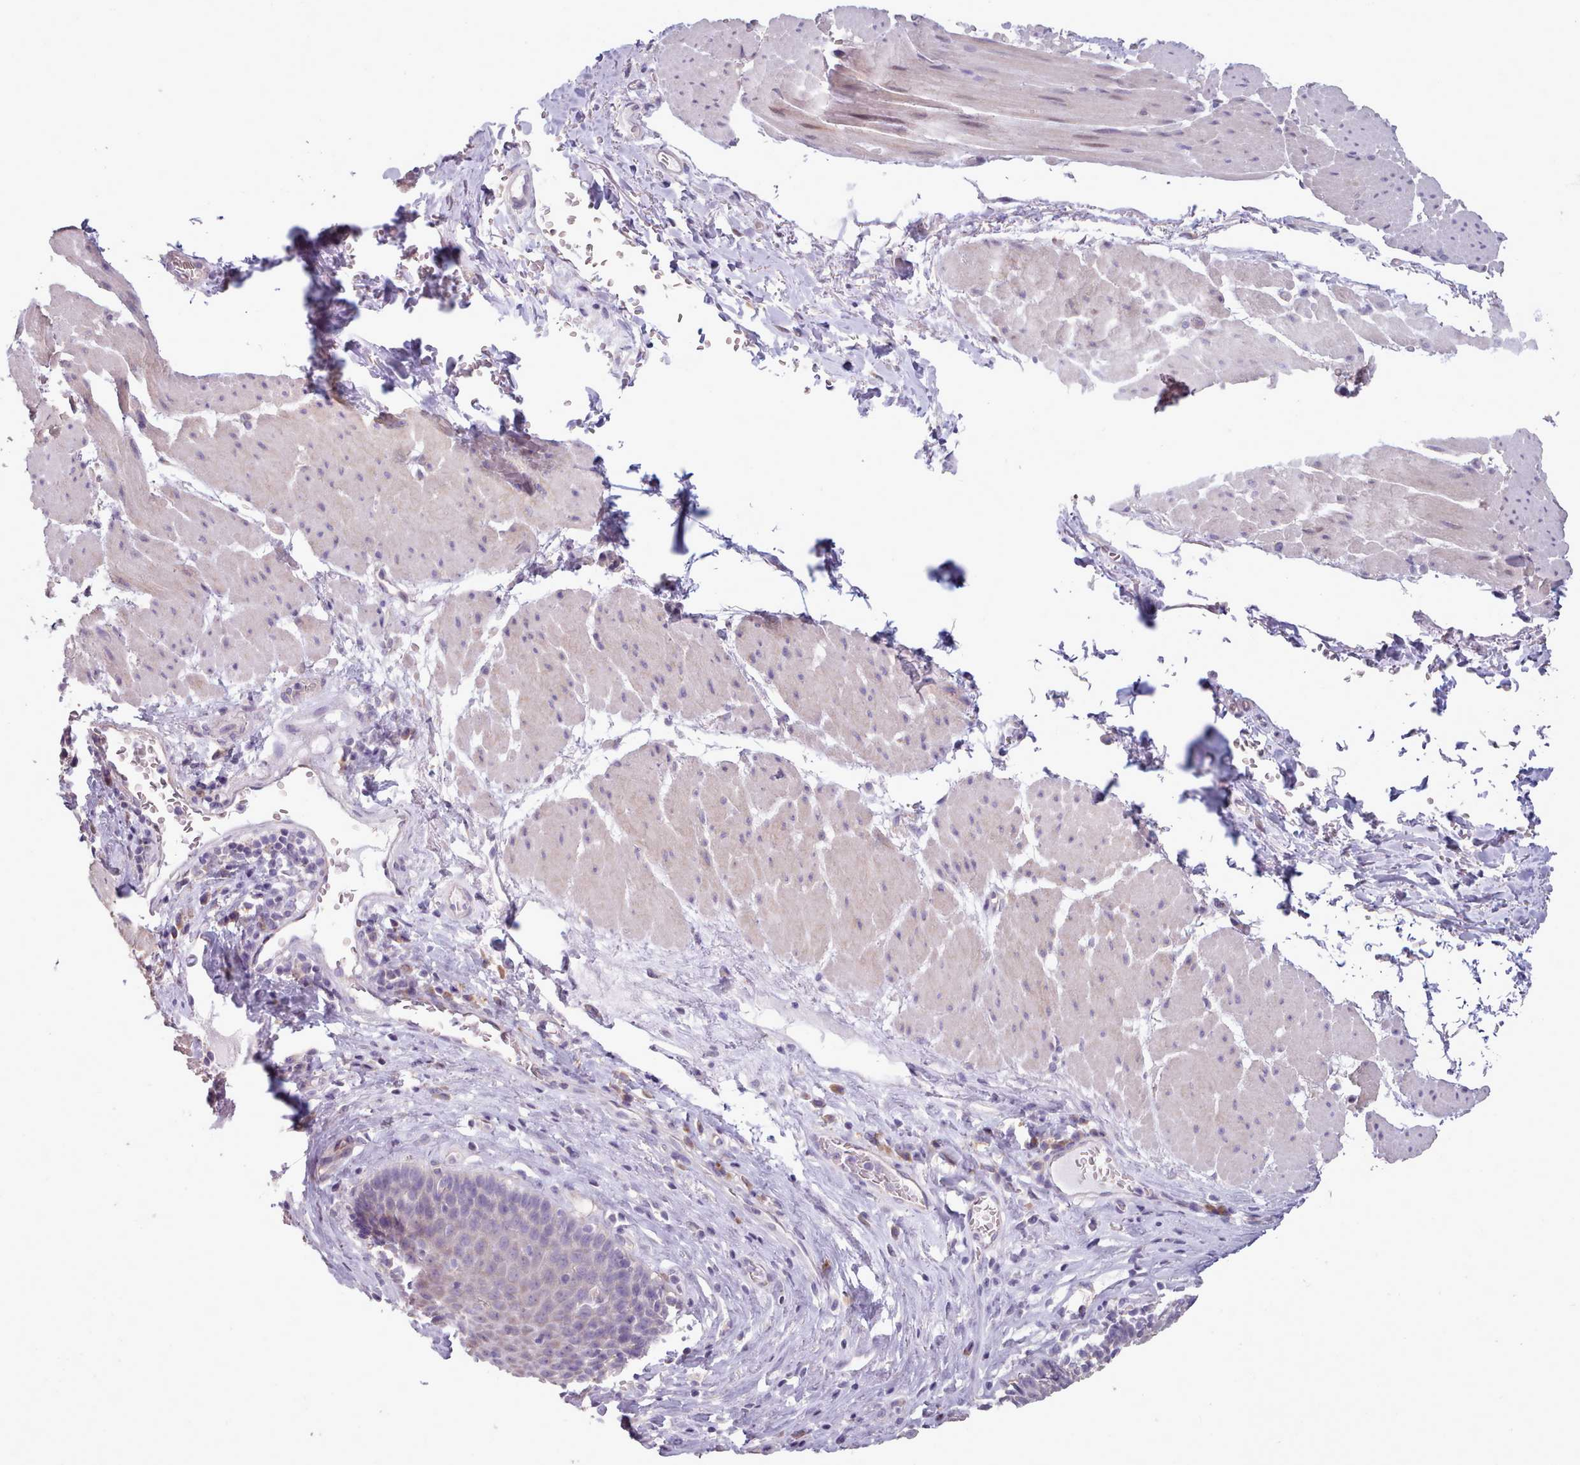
{"staining": {"intensity": "weak", "quantity": "<25%", "location": "cytoplasmic/membranous"}, "tissue": "esophagus", "cell_type": "Squamous epithelial cells", "image_type": "normal", "snomed": [{"axis": "morphology", "description": "Normal tissue, NOS"}, {"axis": "topography", "description": "Esophagus"}], "caption": "Immunohistochemistry image of benign esophagus stained for a protein (brown), which shows no expression in squamous epithelial cells.", "gene": "DPF1", "patient": {"sex": "female", "age": 66}}